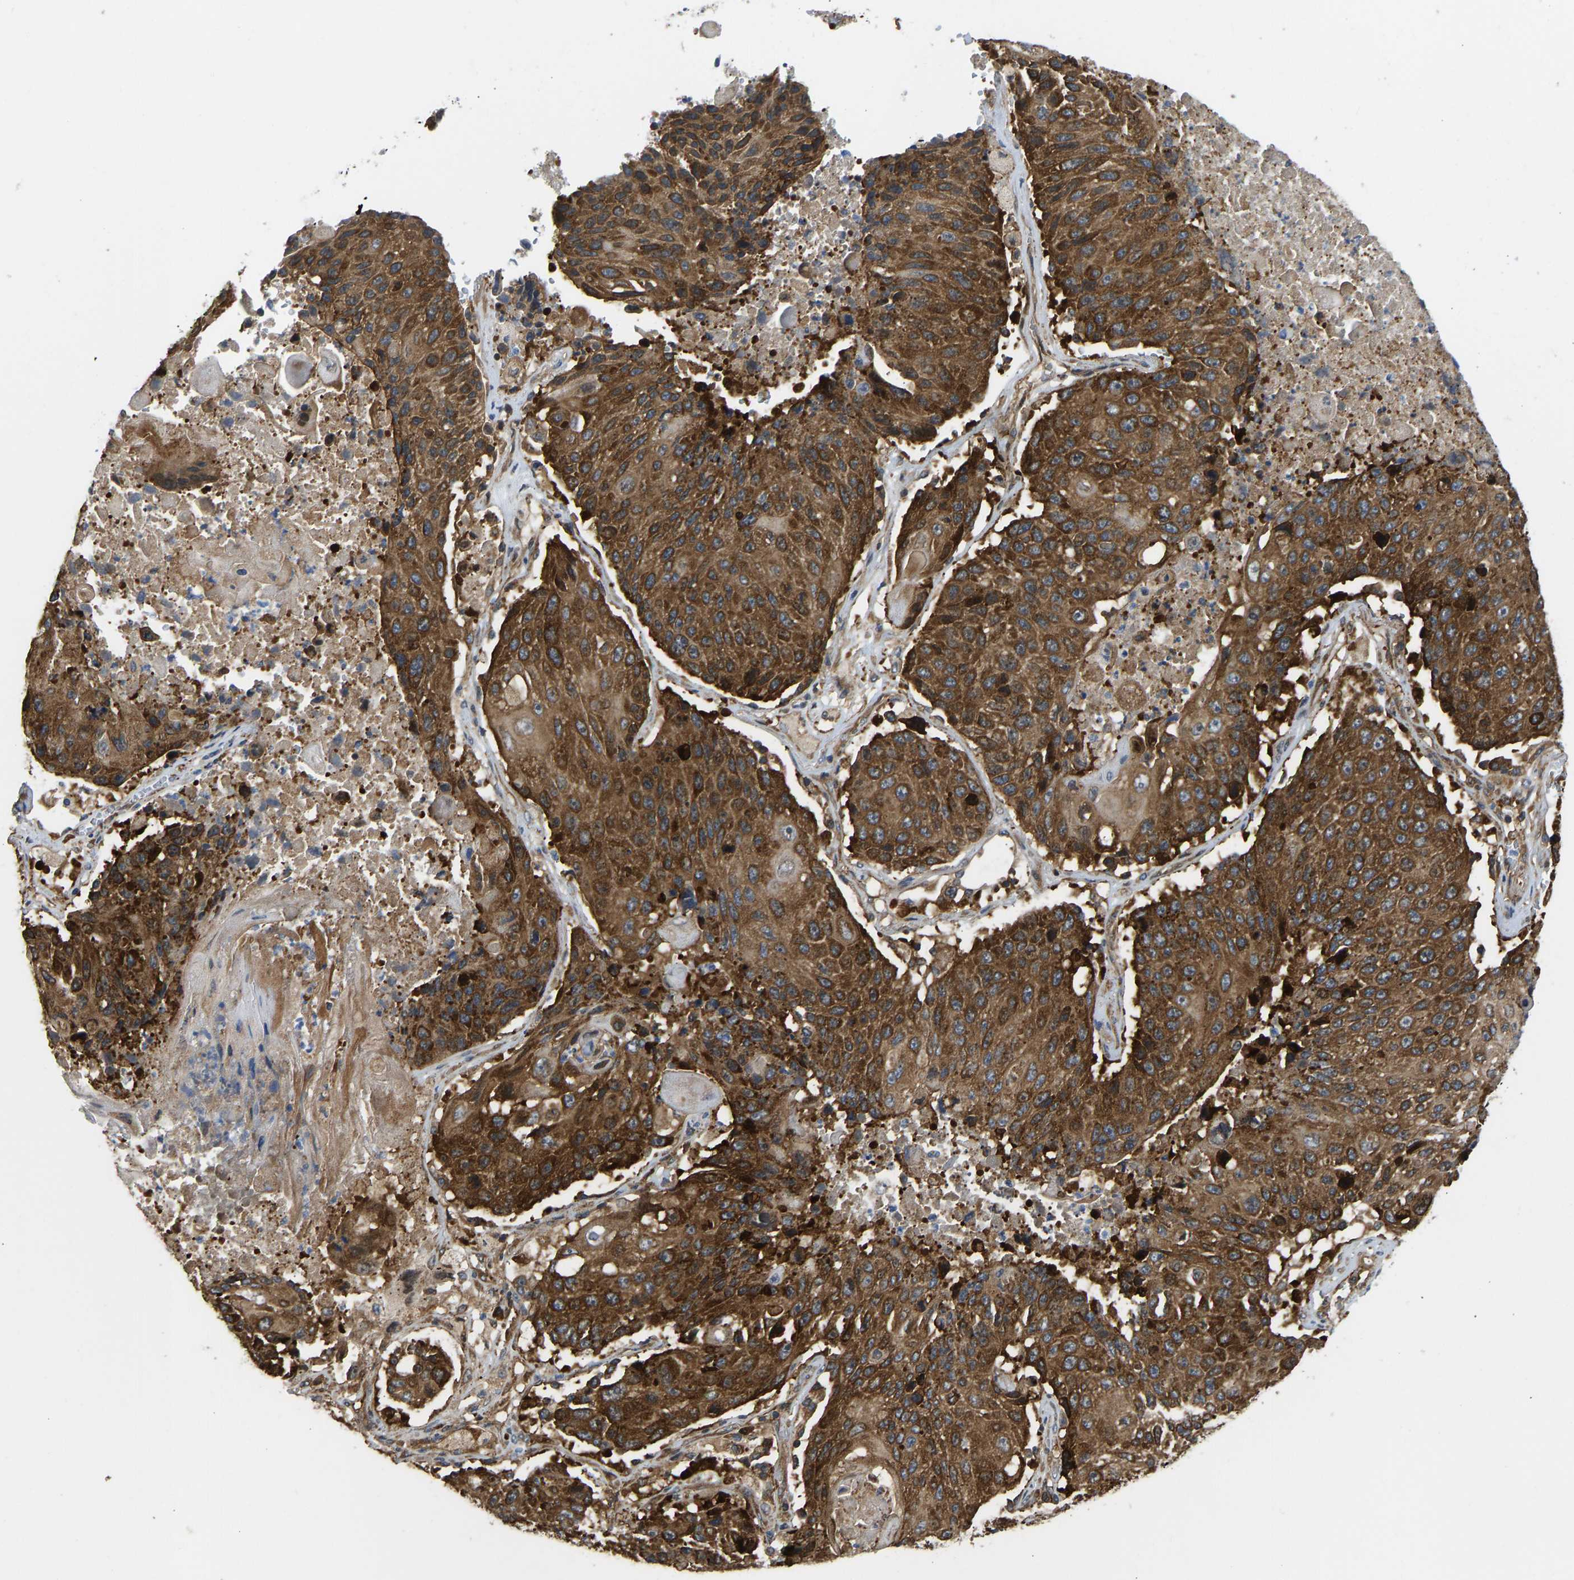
{"staining": {"intensity": "strong", "quantity": ">75%", "location": "cytoplasmic/membranous"}, "tissue": "lung cancer", "cell_type": "Tumor cells", "image_type": "cancer", "snomed": [{"axis": "morphology", "description": "Squamous cell carcinoma, NOS"}, {"axis": "topography", "description": "Lung"}], "caption": "Lung cancer (squamous cell carcinoma) tissue reveals strong cytoplasmic/membranous expression in approximately >75% of tumor cells", "gene": "RASGRF2", "patient": {"sex": "male", "age": 61}}